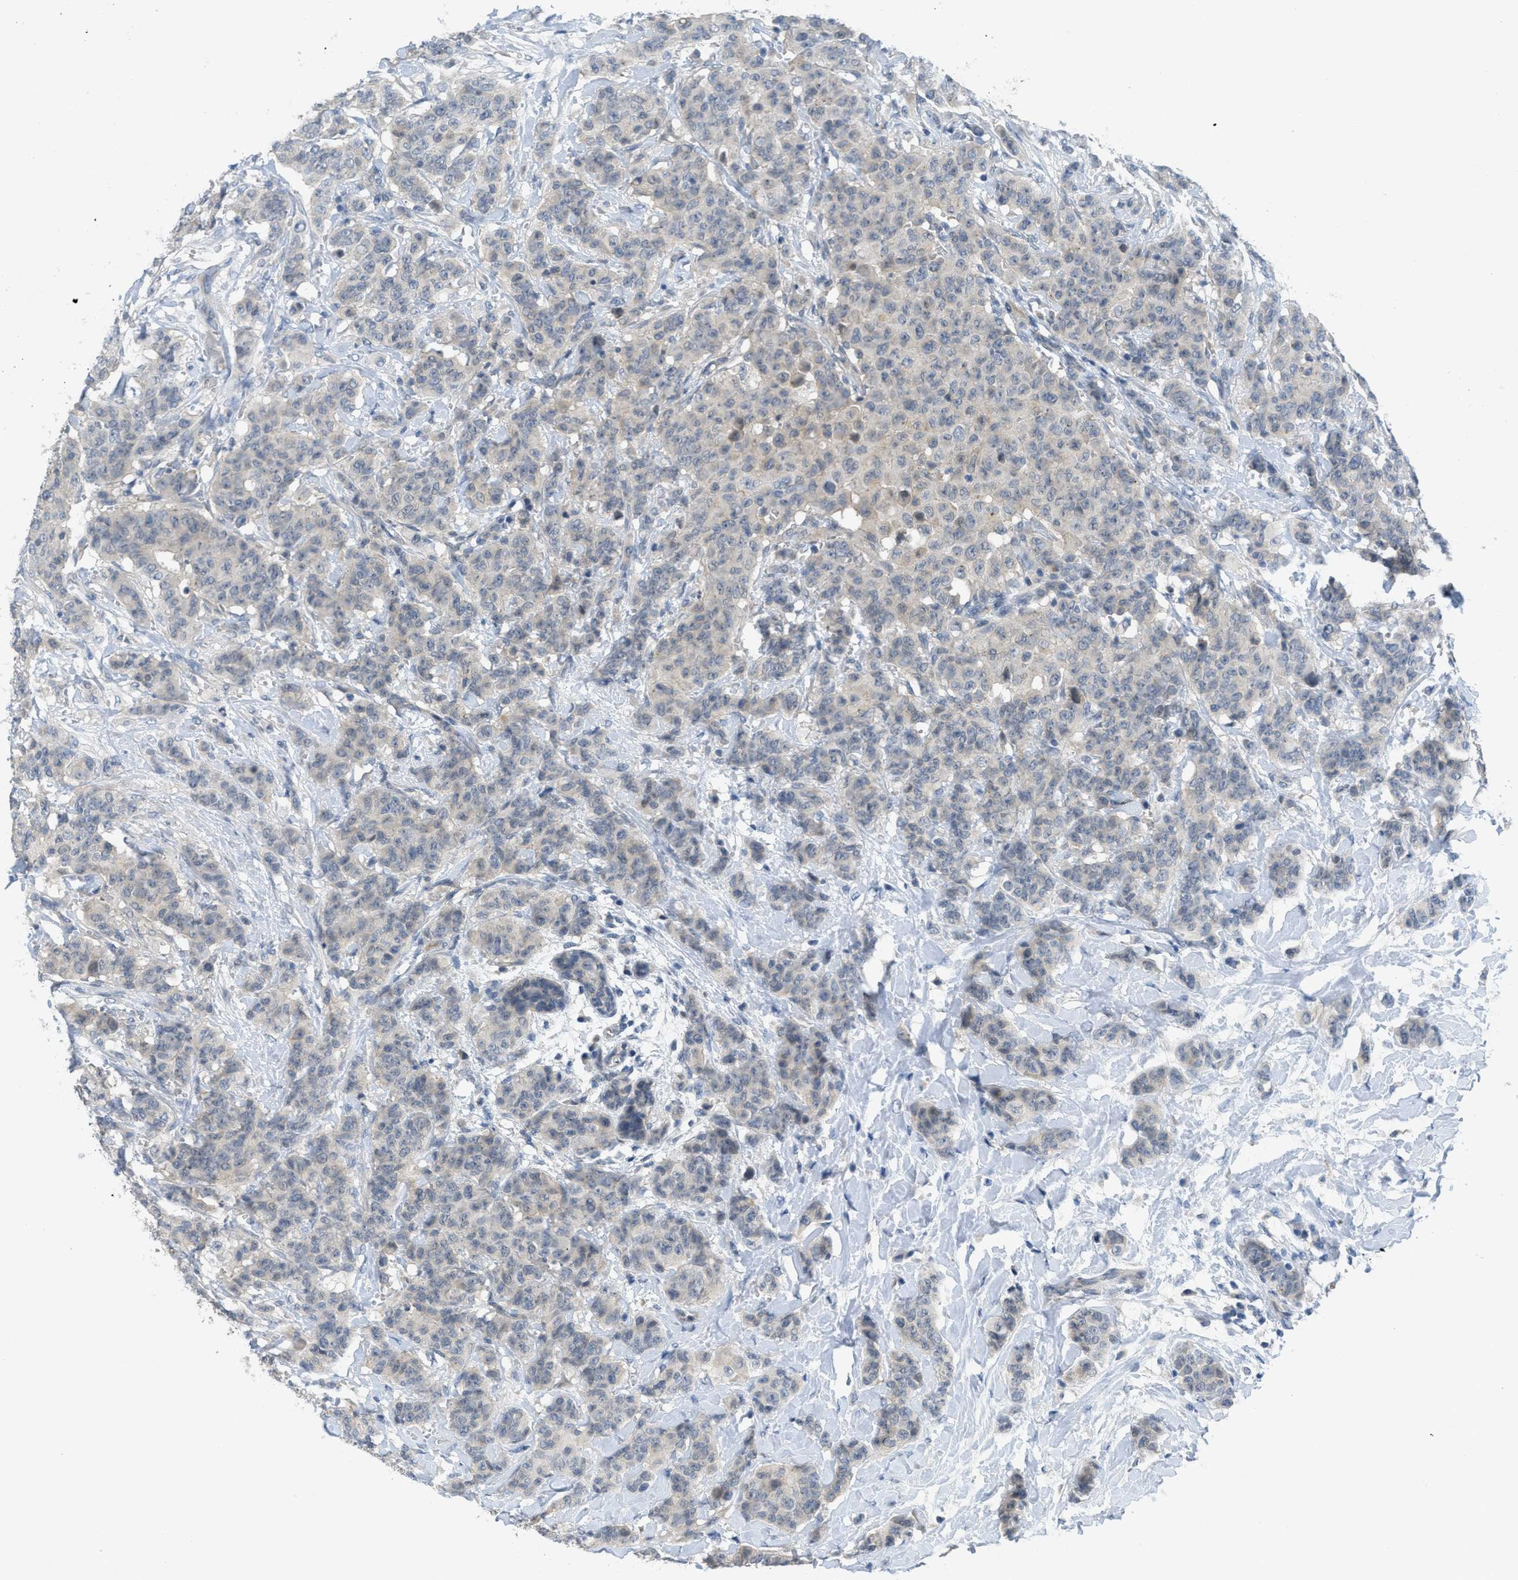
{"staining": {"intensity": "negative", "quantity": "none", "location": "none"}, "tissue": "breast cancer", "cell_type": "Tumor cells", "image_type": "cancer", "snomed": [{"axis": "morphology", "description": "Normal tissue, NOS"}, {"axis": "morphology", "description": "Duct carcinoma"}, {"axis": "topography", "description": "Breast"}], "caption": "Tumor cells are negative for brown protein staining in breast cancer (intraductal carcinoma).", "gene": "TNFAIP1", "patient": {"sex": "female", "age": 40}}